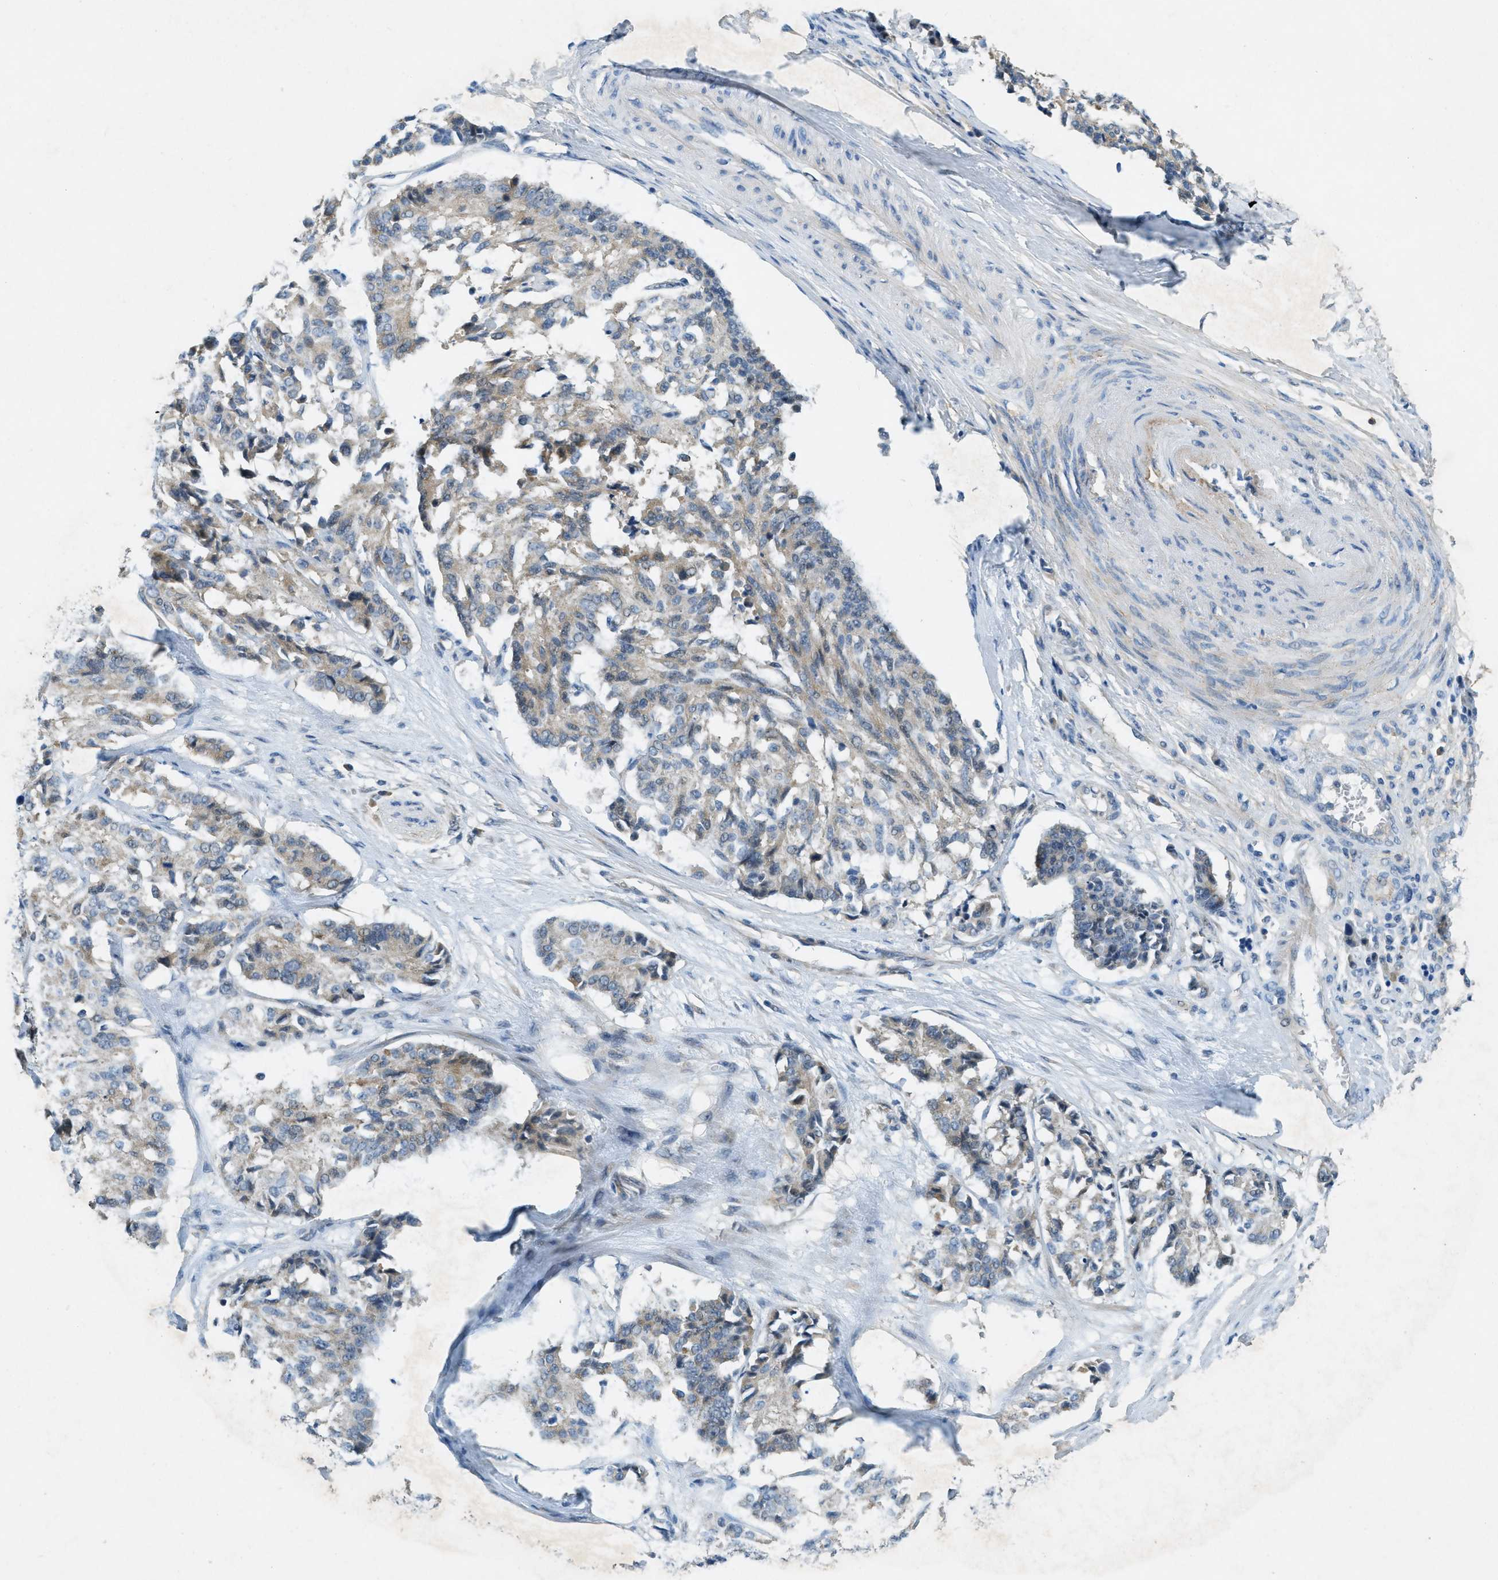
{"staining": {"intensity": "weak", "quantity": "25%-75%", "location": "cytoplasmic/membranous"}, "tissue": "cervical cancer", "cell_type": "Tumor cells", "image_type": "cancer", "snomed": [{"axis": "morphology", "description": "Squamous cell carcinoma, NOS"}, {"axis": "topography", "description": "Cervix"}], "caption": "This photomicrograph displays immunohistochemistry (IHC) staining of human cervical cancer (squamous cell carcinoma), with low weak cytoplasmic/membranous positivity in about 25%-75% of tumor cells.", "gene": "SNX14", "patient": {"sex": "female", "age": 35}}